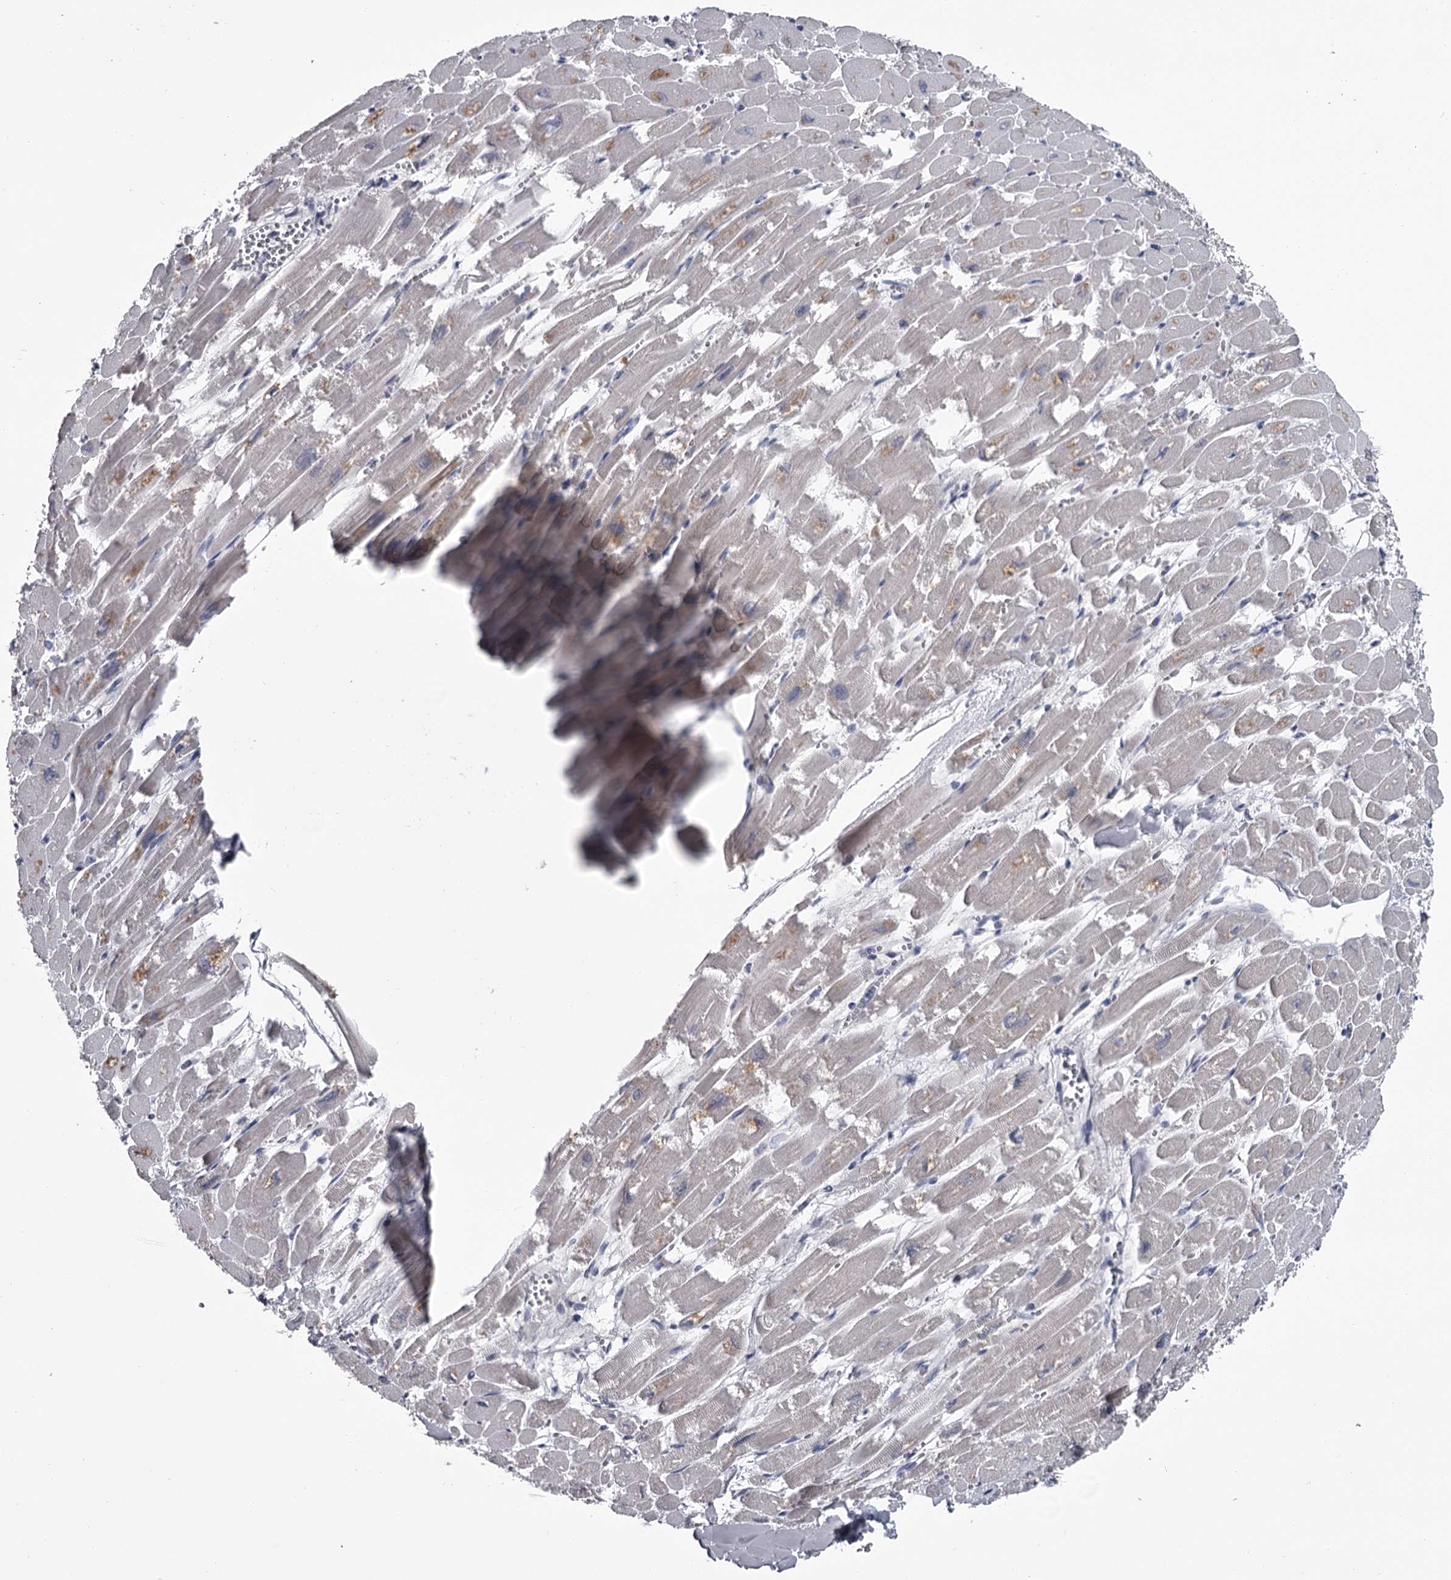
{"staining": {"intensity": "weak", "quantity": "25%-75%", "location": "cytoplasmic/membranous"}, "tissue": "heart muscle", "cell_type": "Cardiomyocytes", "image_type": "normal", "snomed": [{"axis": "morphology", "description": "Normal tissue, NOS"}, {"axis": "topography", "description": "Heart"}], "caption": "IHC histopathology image of unremarkable heart muscle: heart muscle stained using immunohistochemistry (IHC) displays low levels of weak protein expression localized specifically in the cytoplasmic/membranous of cardiomyocytes, appearing as a cytoplasmic/membranous brown color.", "gene": "DAO", "patient": {"sex": "male", "age": 54}}